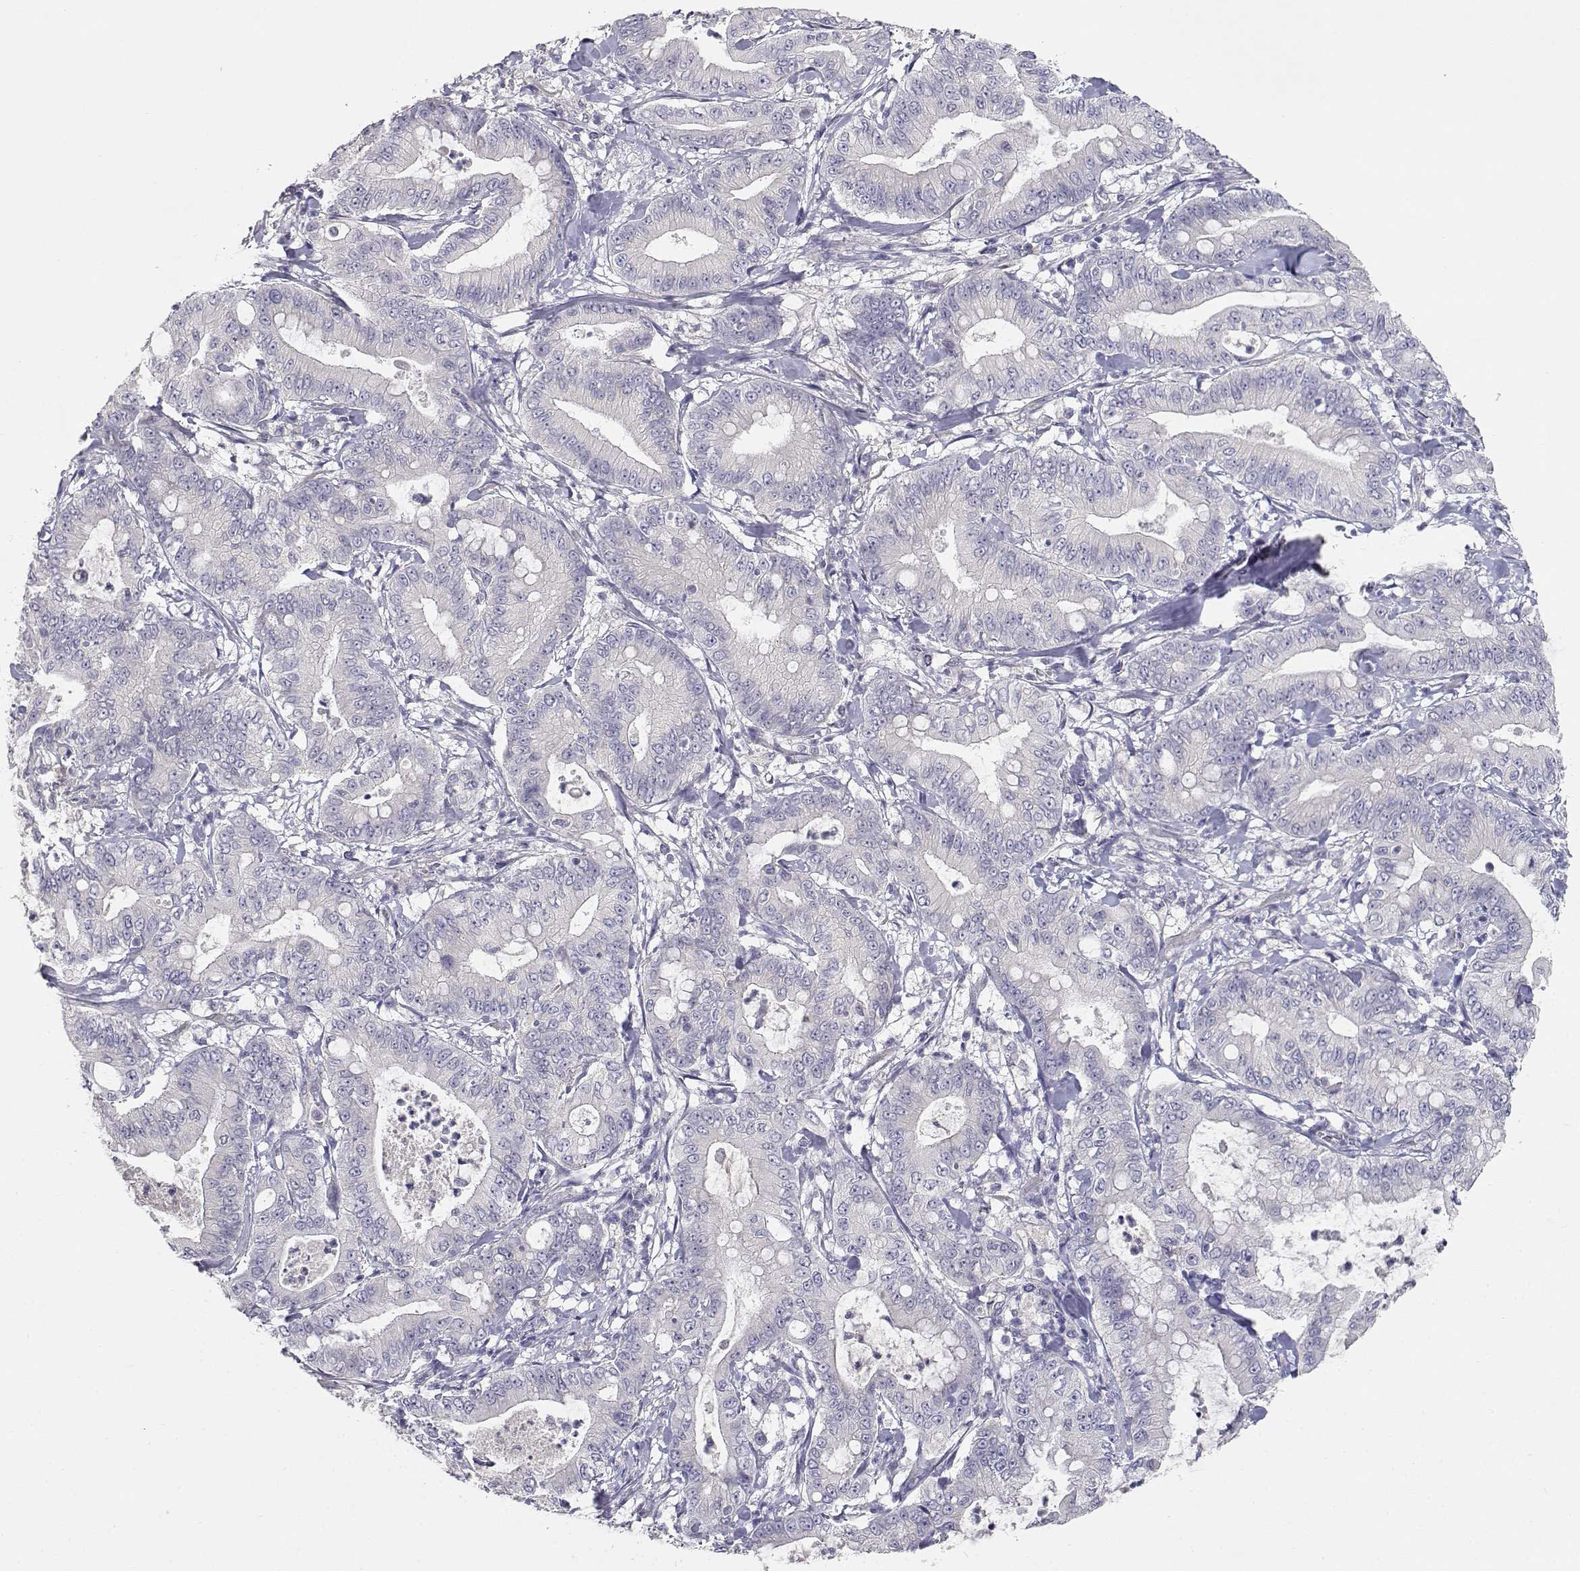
{"staining": {"intensity": "negative", "quantity": "none", "location": "none"}, "tissue": "pancreatic cancer", "cell_type": "Tumor cells", "image_type": "cancer", "snomed": [{"axis": "morphology", "description": "Adenocarcinoma, NOS"}, {"axis": "topography", "description": "Pancreas"}], "caption": "Tumor cells are negative for protein expression in human adenocarcinoma (pancreatic).", "gene": "ADA", "patient": {"sex": "male", "age": 71}}